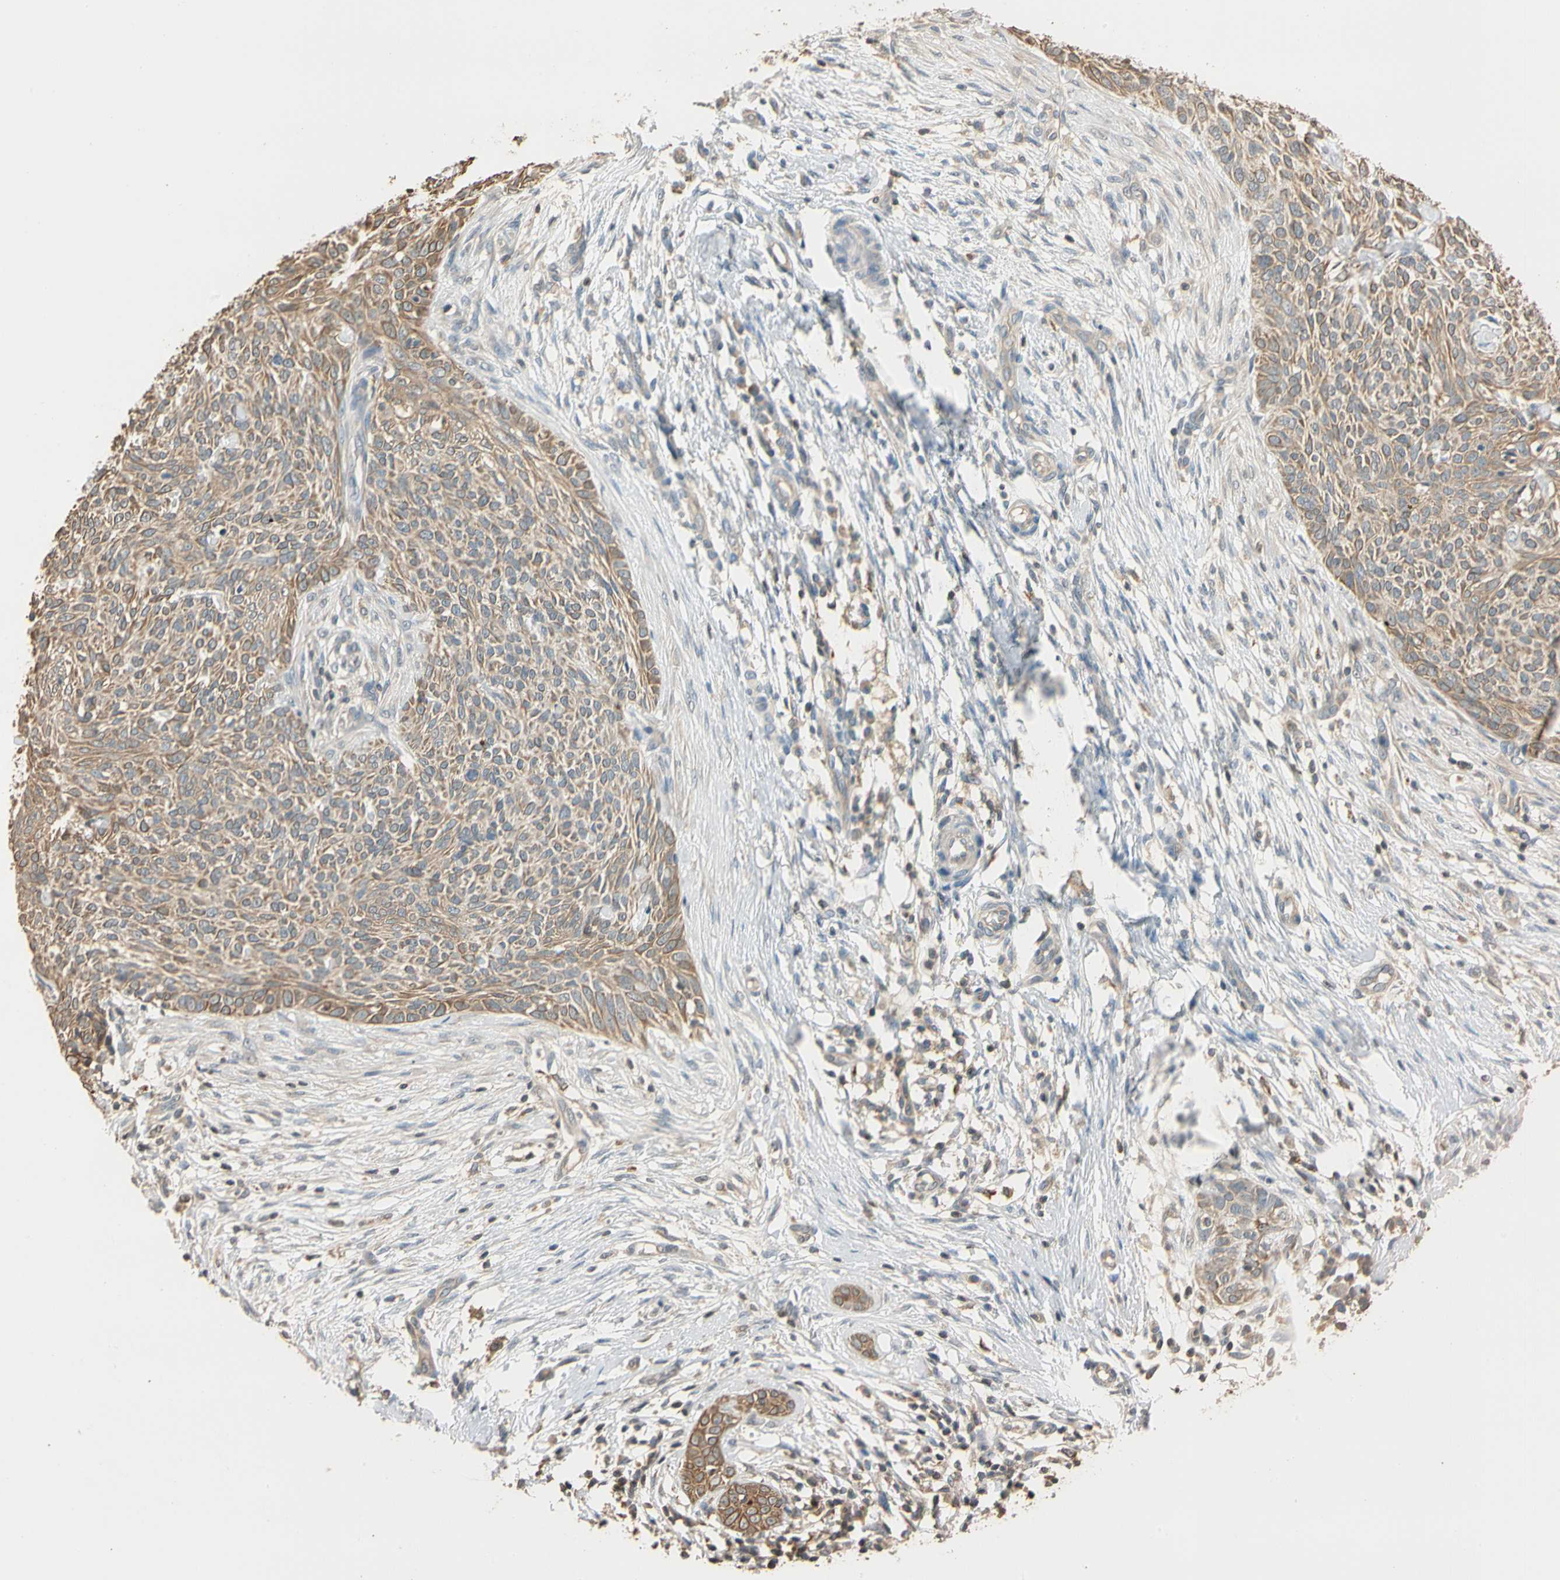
{"staining": {"intensity": "moderate", "quantity": ">75%", "location": "cytoplasmic/membranous"}, "tissue": "skin cancer", "cell_type": "Tumor cells", "image_type": "cancer", "snomed": [{"axis": "morphology", "description": "Basal cell carcinoma"}, {"axis": "topography", "description": "Skin"}], "caption": "Immunohistochemical staining of human skin cancer displays medium levels of moderate cytoplasmic/membranous protein positivity in about >75% of tumor cells.", "gene": "MAP3K7", "patient": {"sex": "female", "age": 84}}